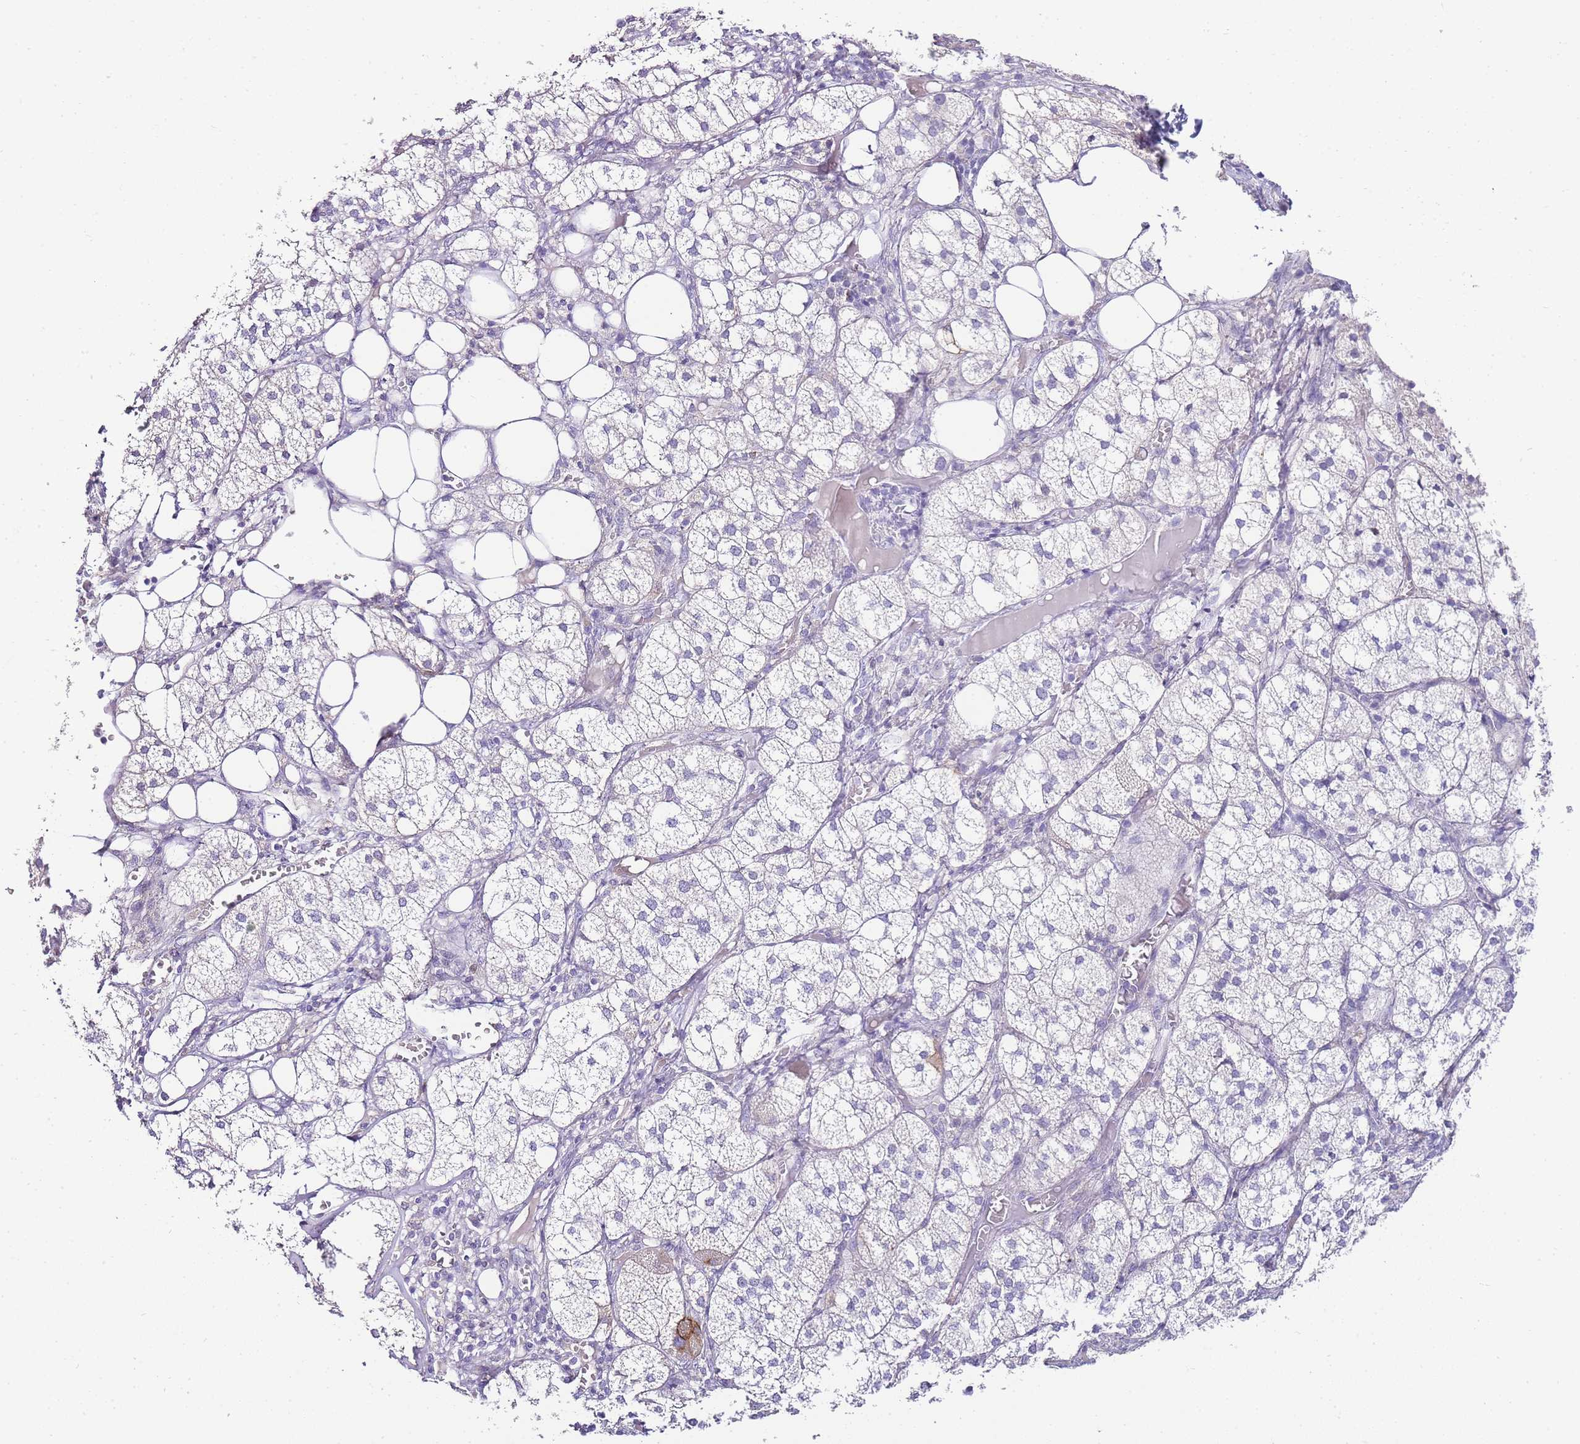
{"staining": {"intensity": "moderate", "quantity": "<25%", "location": "cytoplasmic/membranous"}, "tissue": "adrenal gland", "cell_type": "Glandular cells", "image_type": "normal", "snomed": [{"axis": "morphology", "description": "Normal tissue, NOS"}, {"axis": "topography", "description": "Adrenal gland"}], "caption": "Immunohistochemistry (IHC) of unremarkable adrenal gland reveals low levels of moderate cytoplasmic/membranous positivity in approximately <25% of glandular cells.", "gene": "DPP4", "patient": {"sex": "female", "age": 61}}